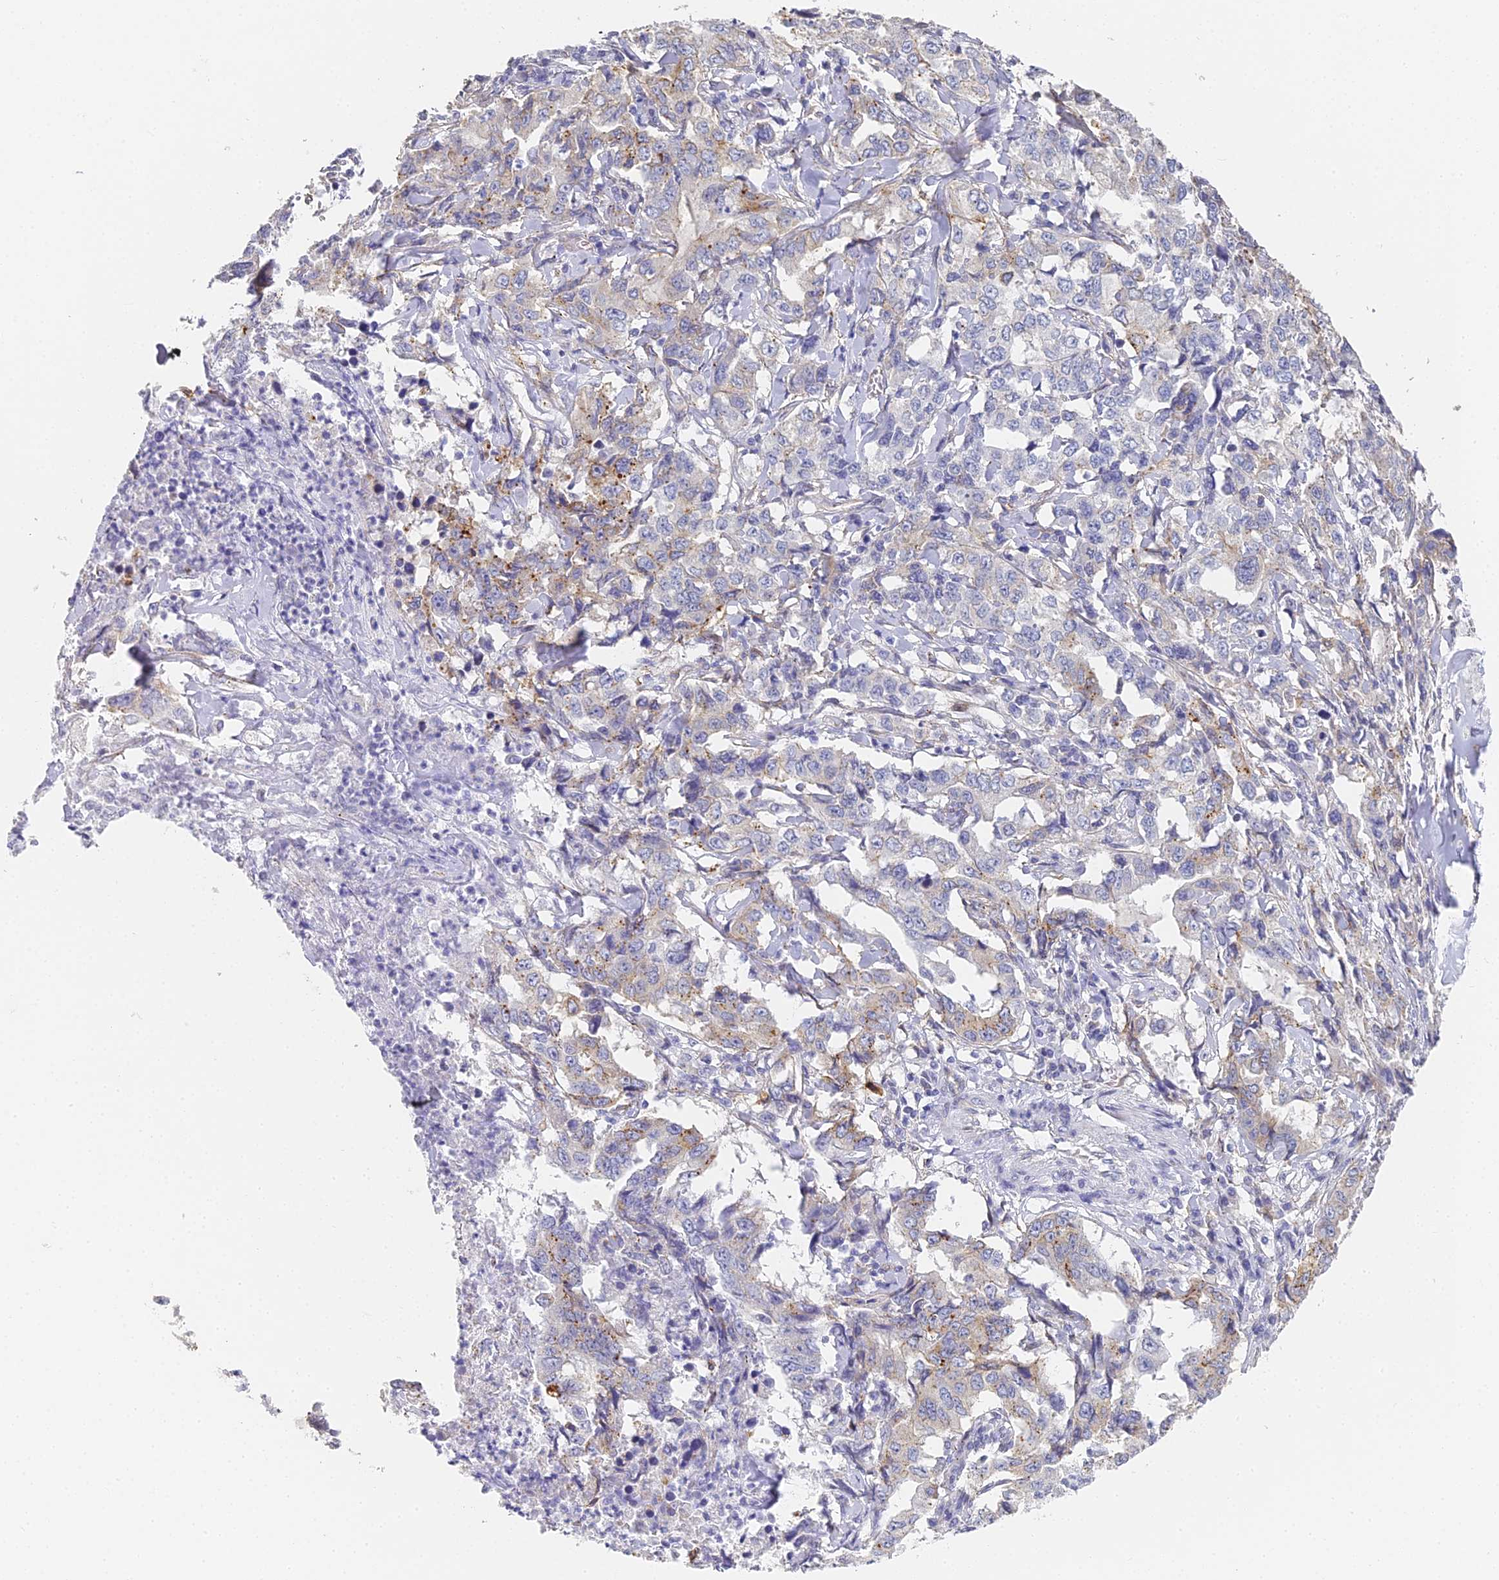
{"staining": {"intensity": "moderate", "quantity": "<25%", "location": "cytoplasmic/membranous"}, "tissue": "lung cancer", "cell_type": "Tumor cells", "image_type": "cancer", "snomed": [{"axis": "morphology", "description": "Adenocarcinoma, NOS"}, {"axis": "topography", "description": "Lung"}], "caption": "Moderate cytoplasmic/membranous positivity is appreciated in approximately <25% of tumor cells in lung adenocarcinoma.", "gene": "GJA1", "patient": {"sex": "female", "age": 51}}